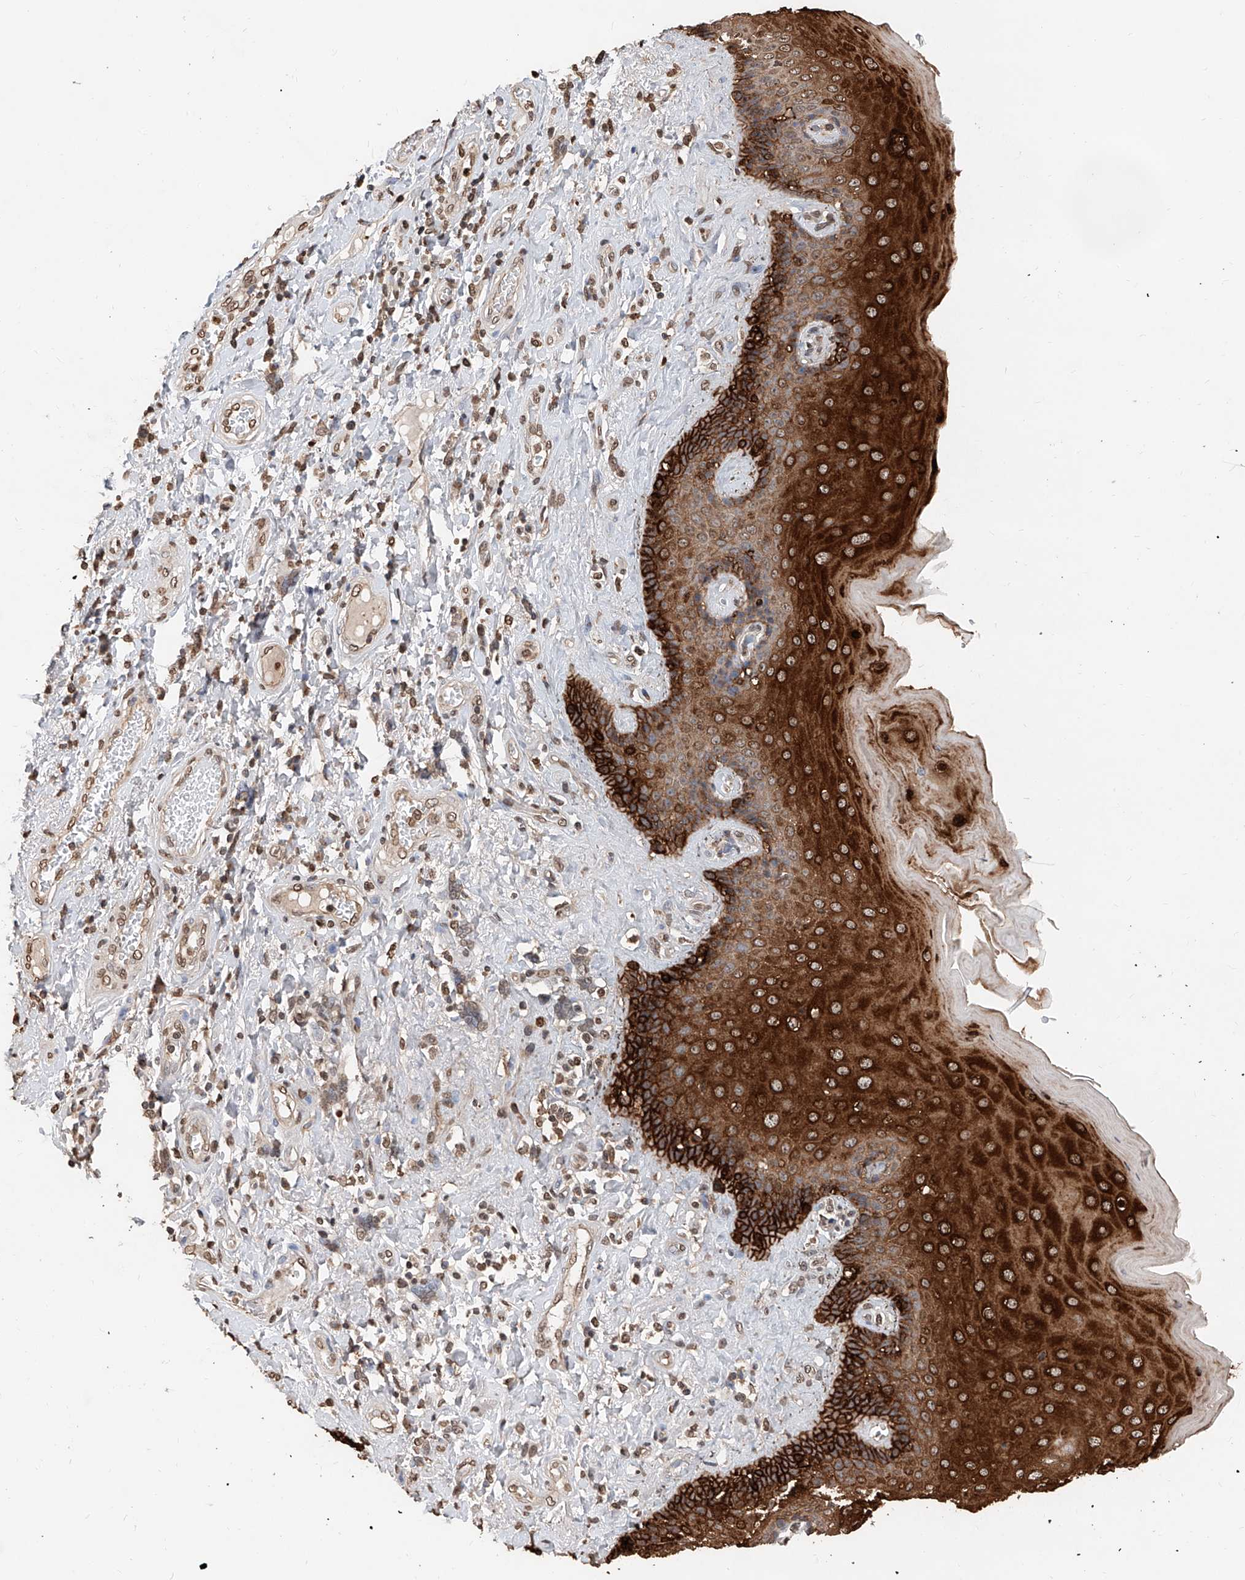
{"staining": {"intensity": "strong", "quantity": ">75%", "location": "cytoplasmic/membranous,nuclear"}, "tissue": "skin", "cell_type": "Epidermal cells", "image_type": "normal", "snomed": [{"axis": "morphology", "description": "Normal tissue, NOS"}, {"axis": "topography", "description": "Anal"}], "caption": "Strong cytoplasmic/membranous,nuclear protein positivity is present in approximately >75% of epidermal cells in skin. (Stains: DAB in brown, nuclei in blue, Microscopy: brightfield microscopy at high magnification).", "gene": "RP9", "patient": {"sex": "male", "age": 69}}